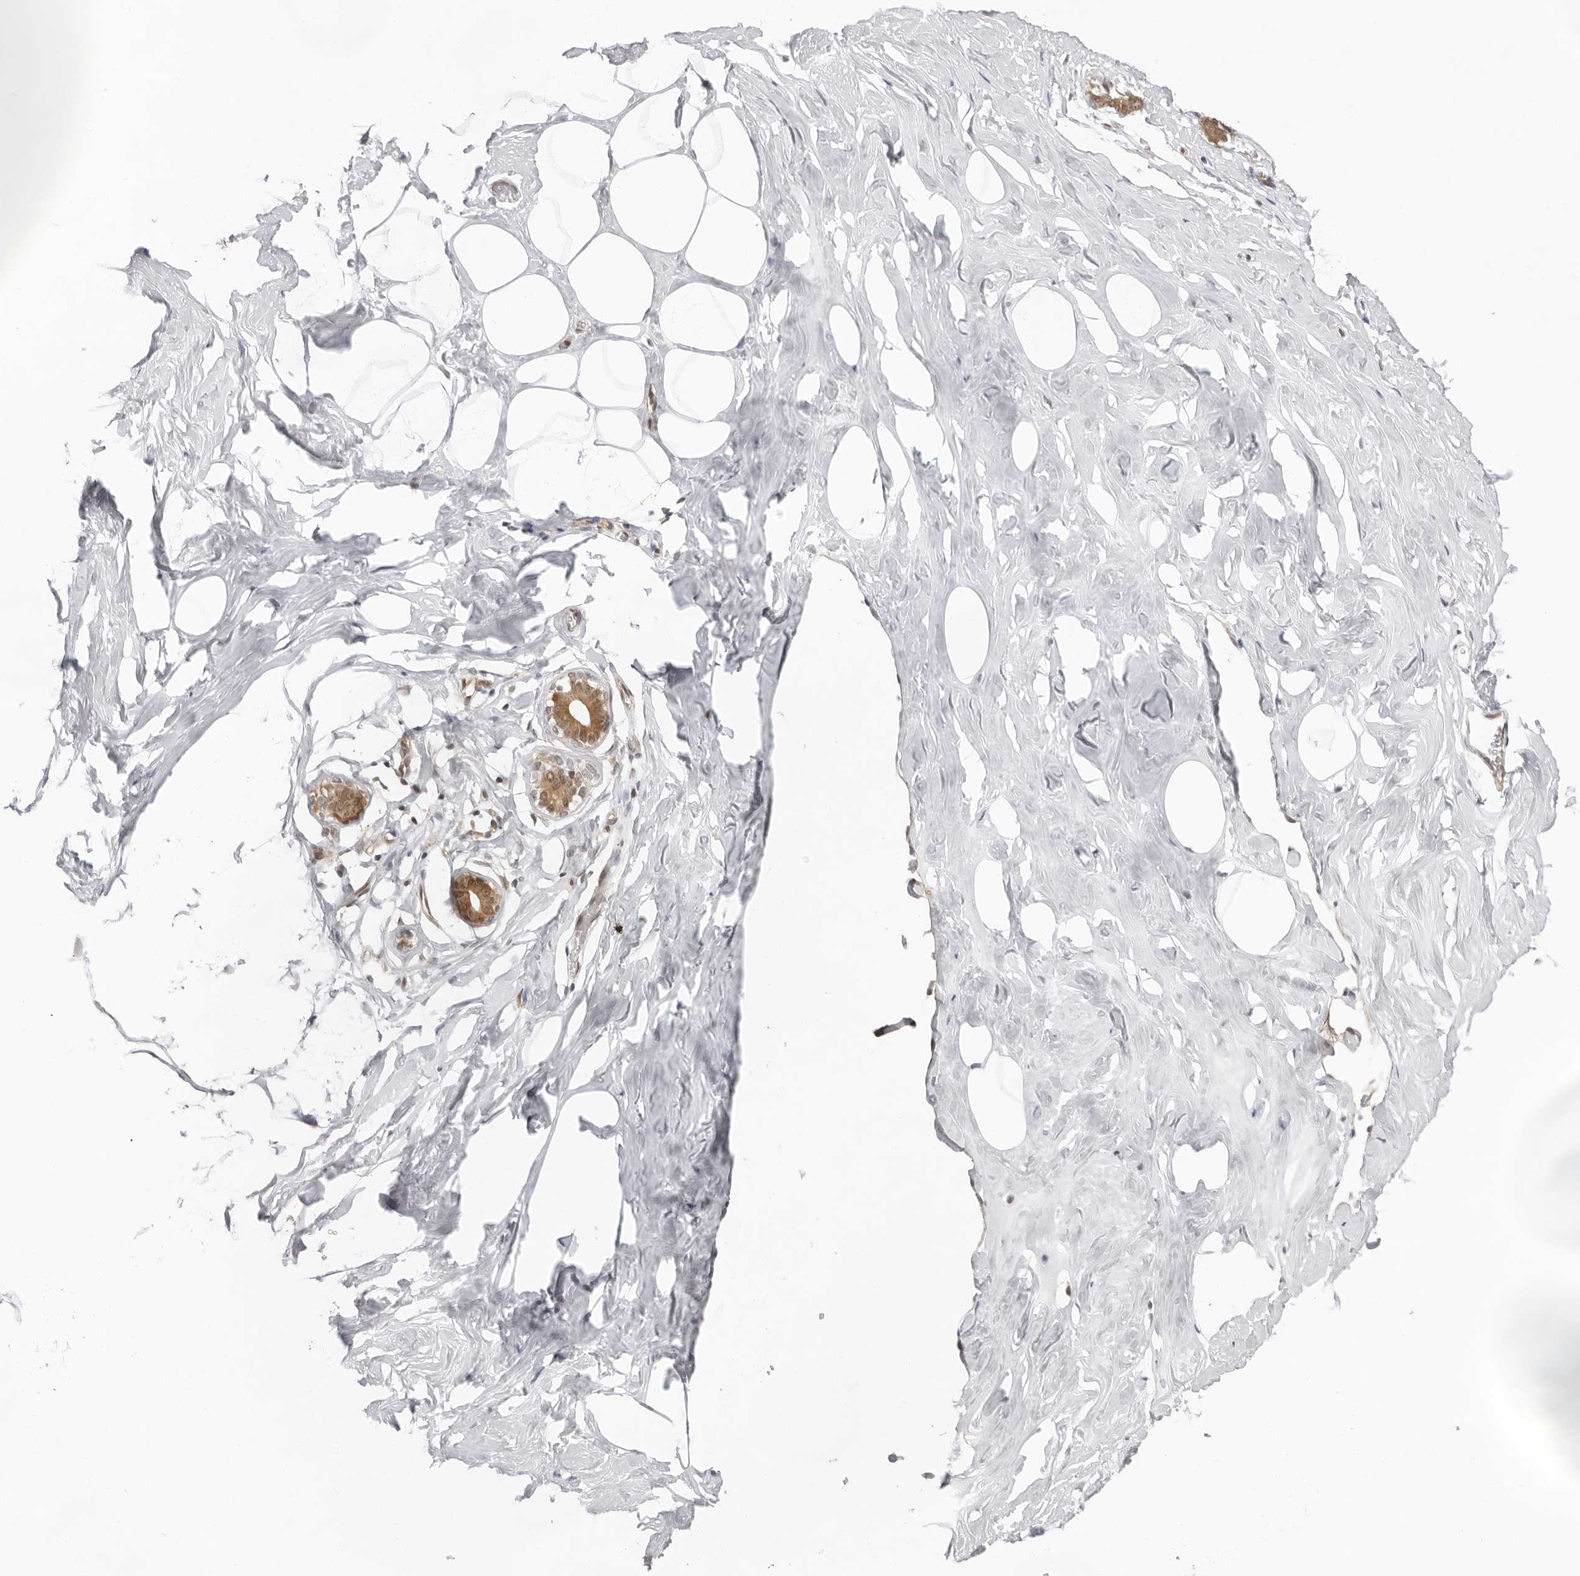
{"staining": {"intensity": "moderate", "quantity": ">75%", "location": "nuclear"}, "tissue": "adipose tissue", "cell_type": "Adipocytes", "image_type": "normal", "snomed": [{"axis": "morphology", "description": "Normal tissue, NOS"}, {"axis": "morphology", "description": "Fibrosis, NOS"}, {"axis": "topography", "description": "Breast"}, {"axis": "topography", "description": "Adipose tissue"}], "caption": "Protein positivity by immunohistochemistry (IHC) reveals moderate nuclear expression in approximately >75% of adipocytes in benign adipose tissue. (DAB (3,3'-diaminobenzidine) = brown stain, brightfield microscopy at high magnification).", "gene": "ITGB3BP", "patient": {"sex": "female", "age": 39}}